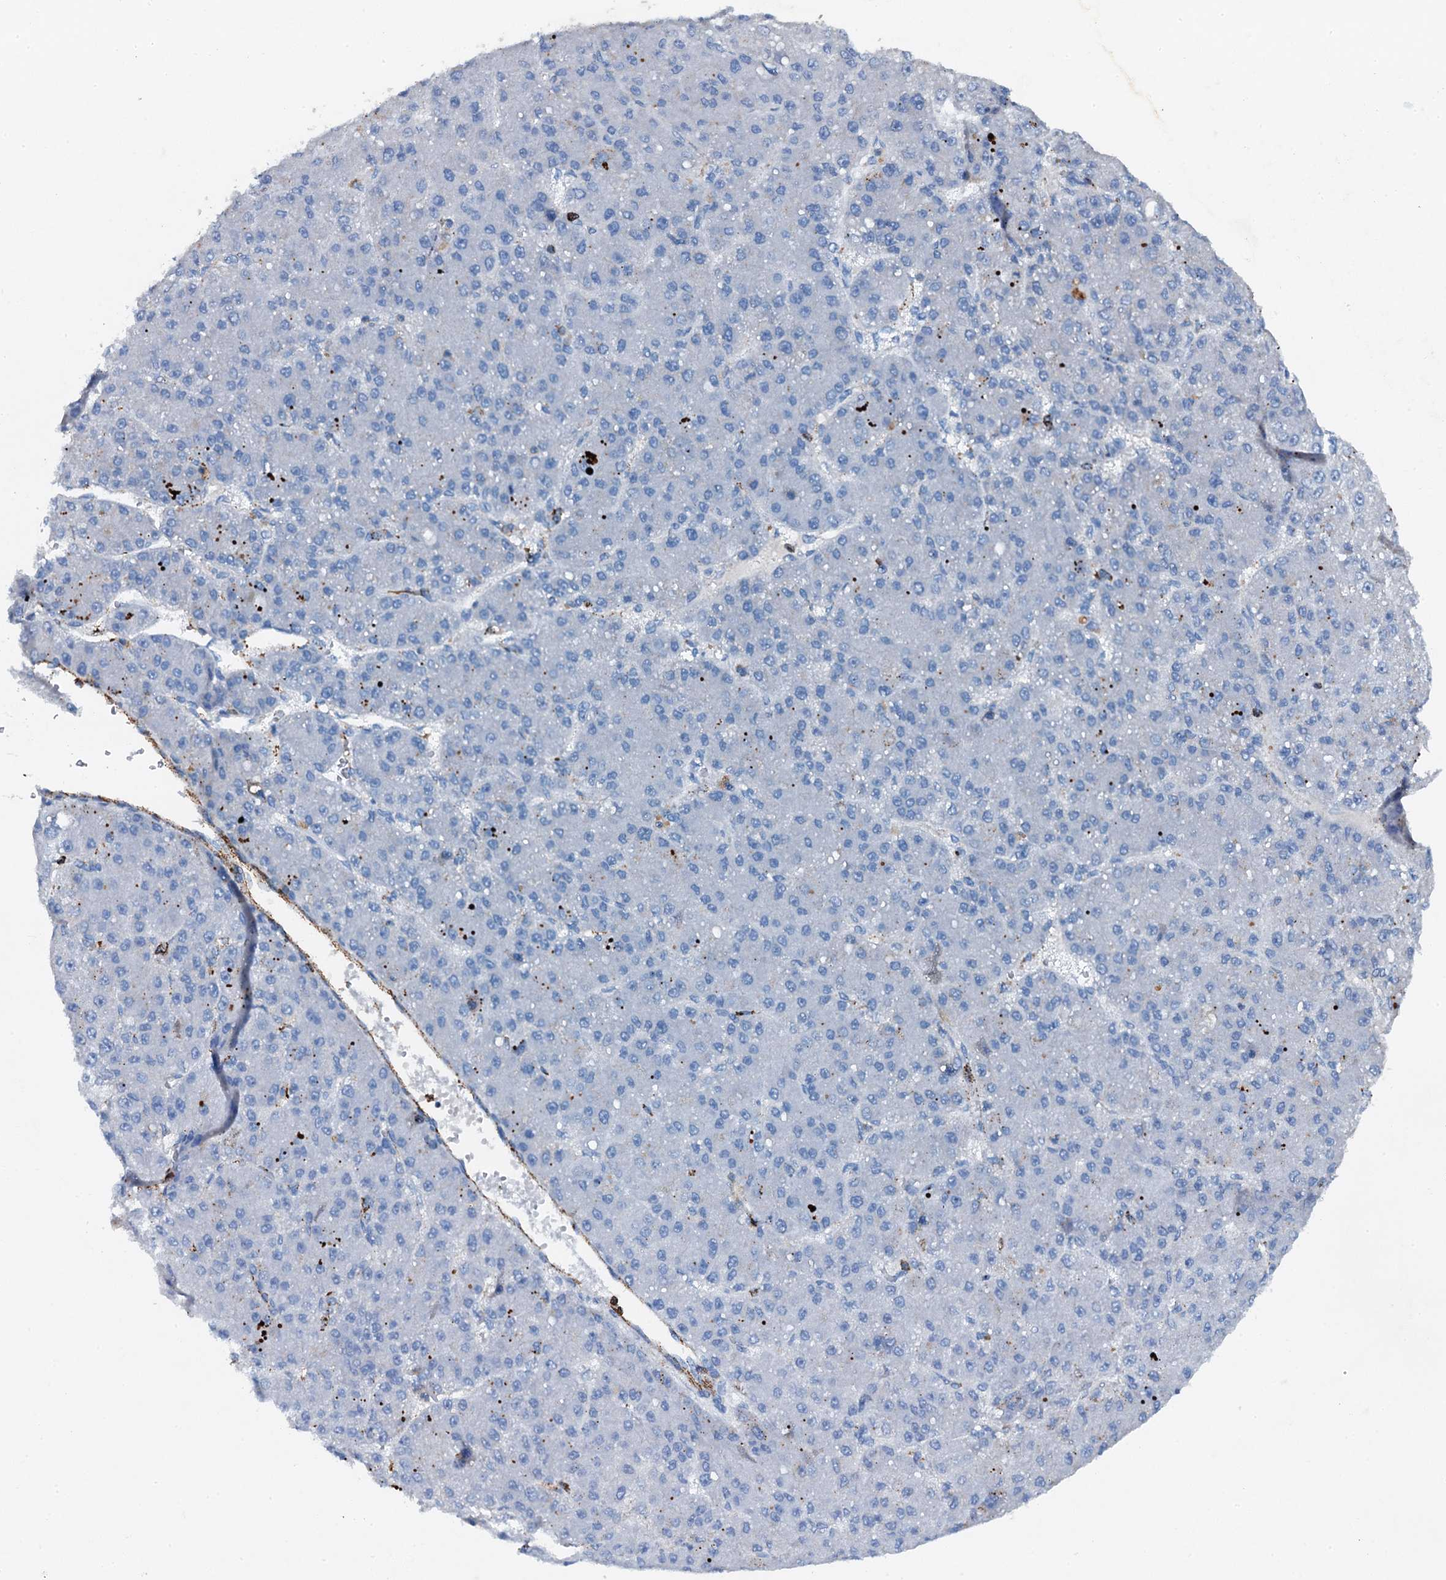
{"staining": {"intensity": "negative", "quantity": "none", "location": "none"}, "tissue": "liver cancer", "cell_type": "Tumor cells", "image_type": "cancer", "snomed": [{"axis": "morphology", "description": "Carcinoma, Hepatocellular, NOS"}, {"axis": "topography", "description": "Liver"}], "caption": "IHC of human hepatocellular carcinoma (liver) exhibits no expression in tumor cells.", "gene": "MS4A4E", "patient": {"sex": "male", "age": 67}}